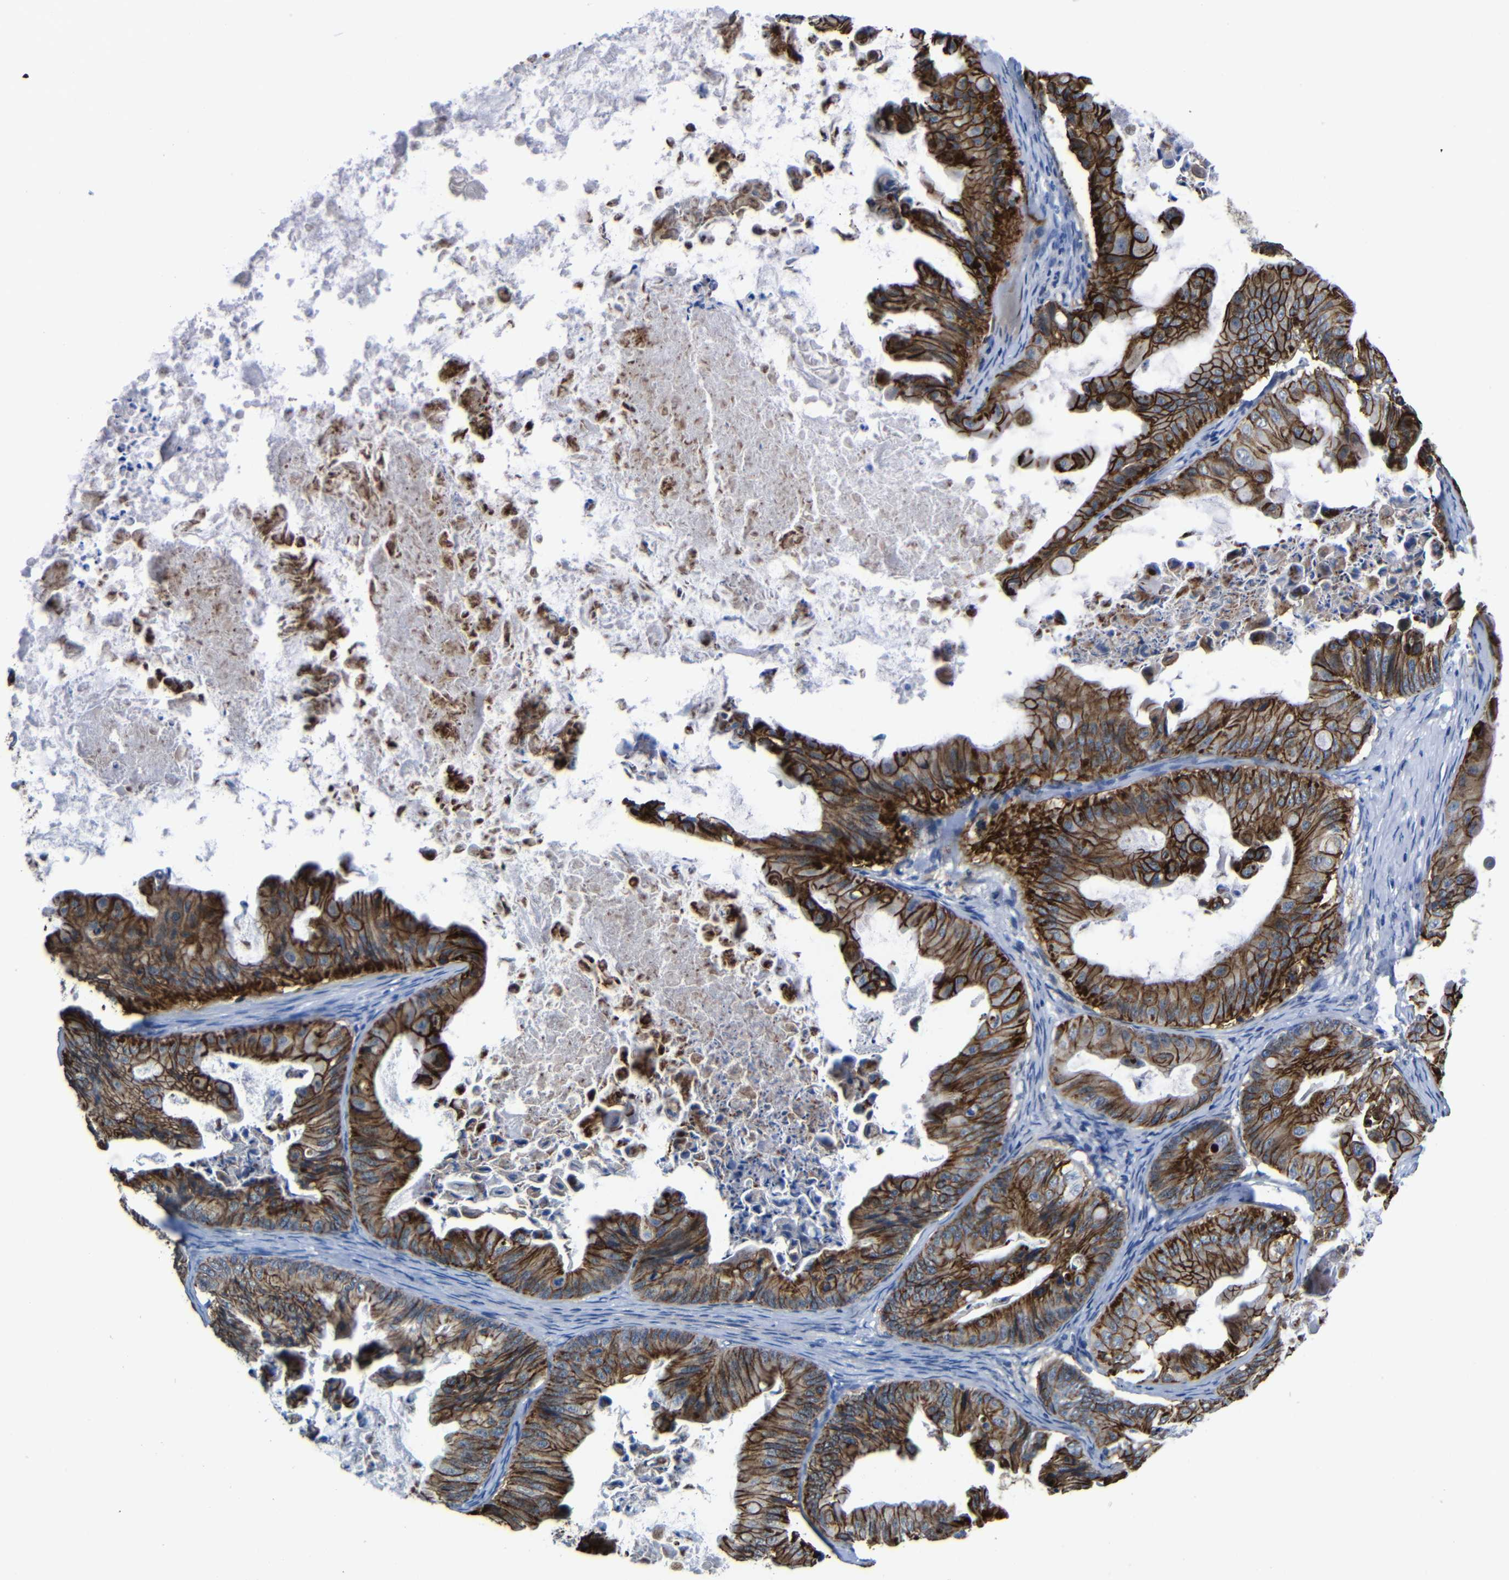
{"staining": {"intensity": "strong", "quantity": ">75%", "location": "cytoplasmic/membranous"}, "tissue": "ovarian cancer", "cell_type": "Tumor cells", "image_type": "cancer", "snomed": [{"axis": "morphology", "description": "Cystadenocarcinoma, mucinous, NOS"}, {"axis": "topography", "description": "Ovary"}], "caption": "Tumor cells display high levels of strong cytoplasmic/membranous staining in approximately >75% of cells in human ovarian cancer. (IHC, brightfield microscopy, high magnification).", "gene": "ZNF90", "patient": {"sex": "female", "age": 37}}